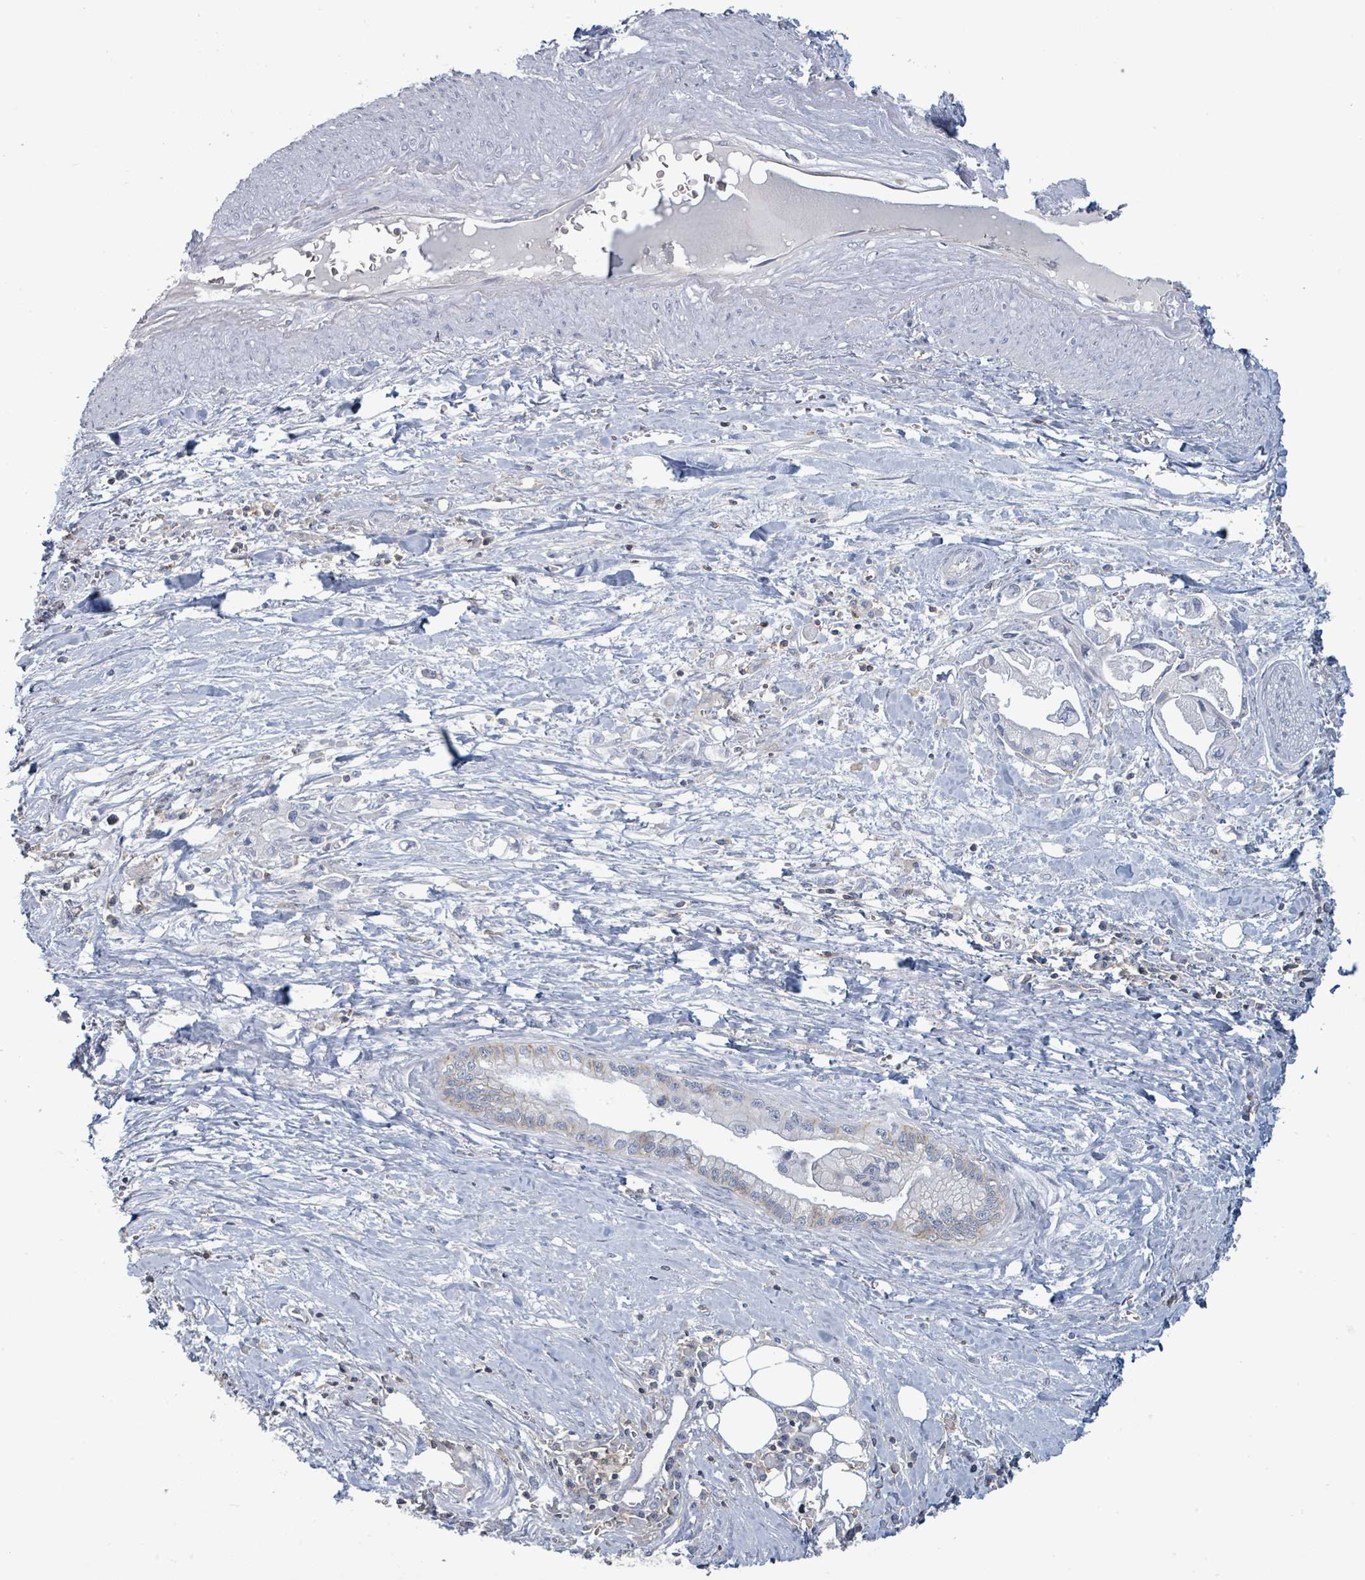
{"staining": {"intensity": "negative", "quantity": "none", "location": "none"}, "tissue": "pancreatic cancer", "cell_type": "Tumor cells", "image_type": "cancer", "snomed": [{"axis": "morphology", "description": "Adenocarcinoma, NOS"}, {"axis": "topography", "description": "Pancreas"}], "caption": "There is no significant expression in tumor cells of pancreatic cancer (adenocarcinoma).", "gene": "TNFRSF14", "patient": {"sex": "male", "age": 61}}